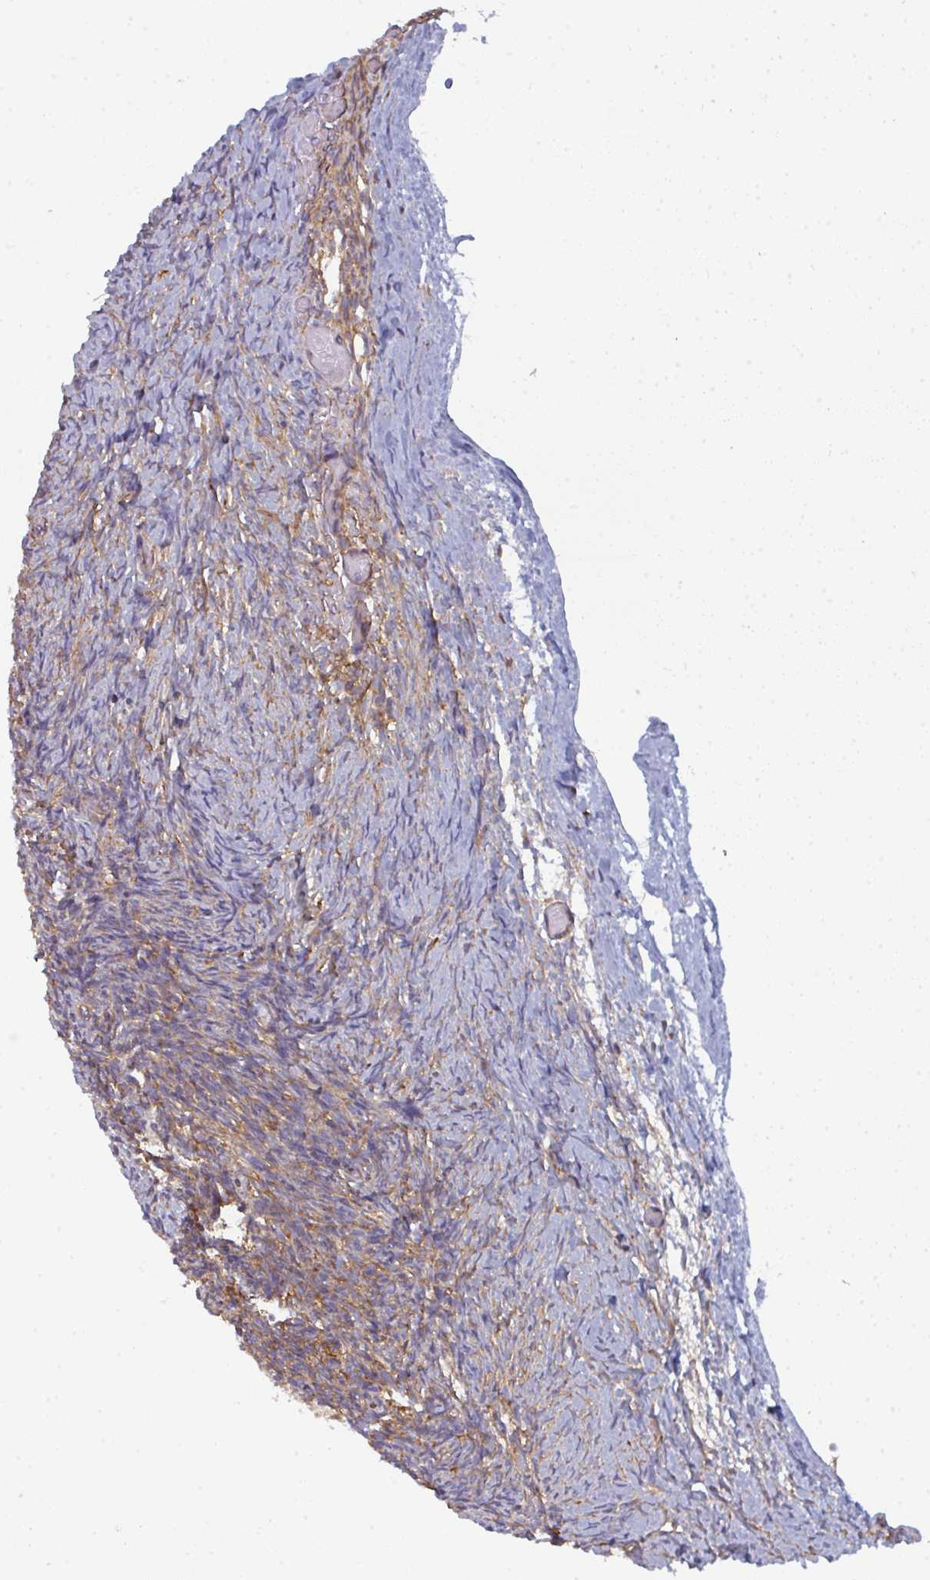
{"staining": {"intensity": "strong", "quantity": "25%-75%", "location": "cytoplasmic/membranous"}, "tissue": "ovary", "cell_type": "Follicle cells", "image_type": "normal", "snomed": [{"axis": "morphology", "description": "Normal tissue, NOS"}, {"axis": "topography", "description": "Ovary"}], "caption": "Immunohistochemical staining of benign human ovary exhibits high levels of strong cytoplasmic/membranous staining in about 25%-75% of follicle cells.", "gene": "DYNC1I2", "patient": {"sex": "female", "age": 39}}